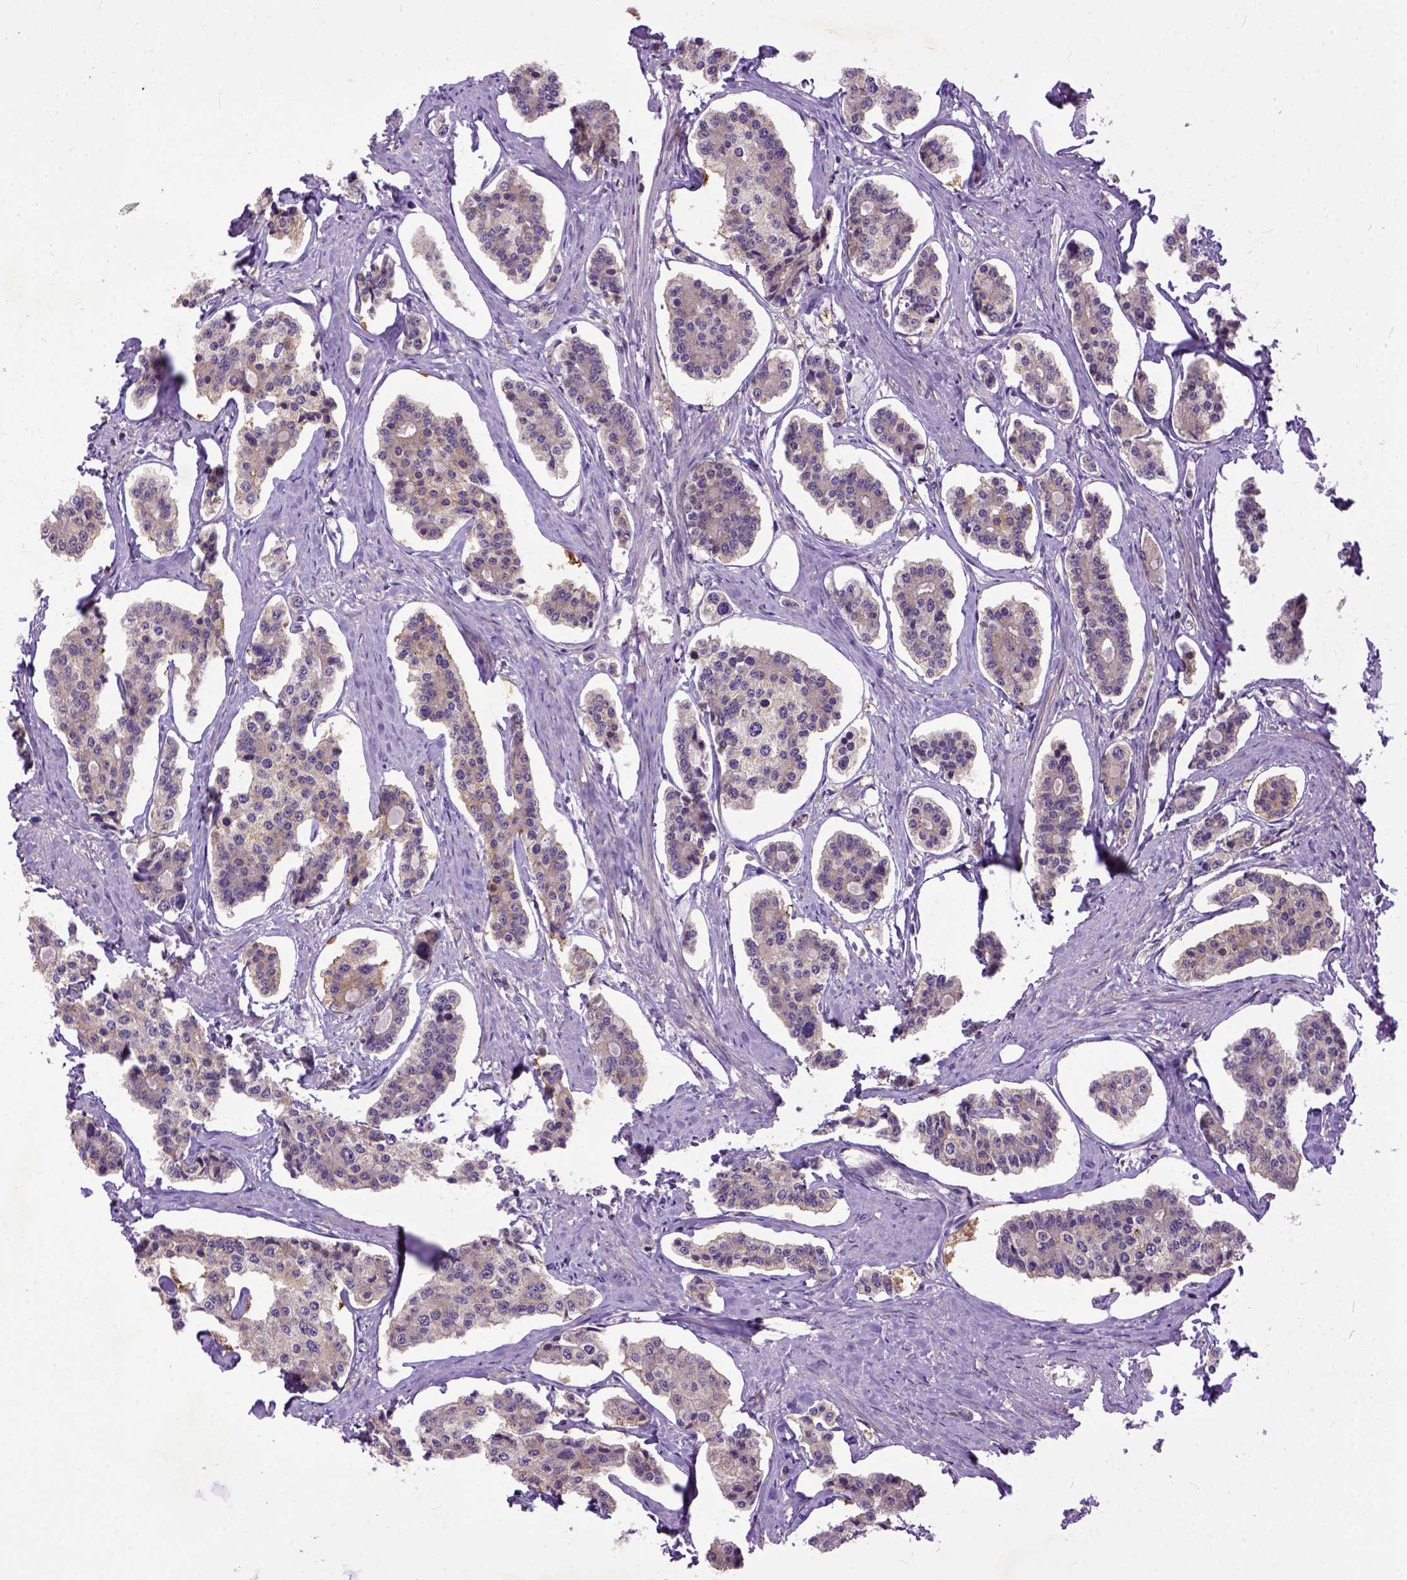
{"staining": {"intensity": "weak", "quantity": ">75%", "location": "cytoplasmic/membranous"}, "tissue": "carcinoid", "cell_type": "Tumor cells", "image_type": "cancer", "snomed": [{"axis": "morphology", "description": "Carcinoid, malignant, NOS"}, {"axis": "topography", "description": "Small intestine"}], "caption": "IHC micrograph of neoplastic tissue: carcinoid stained using immunohistochemistry displays low levels of weak protein expression localized specifically in the cytoplasmic/membranous of tumor cells, appearing as a cytoplasmic/membranous brown color.", "gene": "CPNE1", "patient": {"sex": "female", "age": 65}}